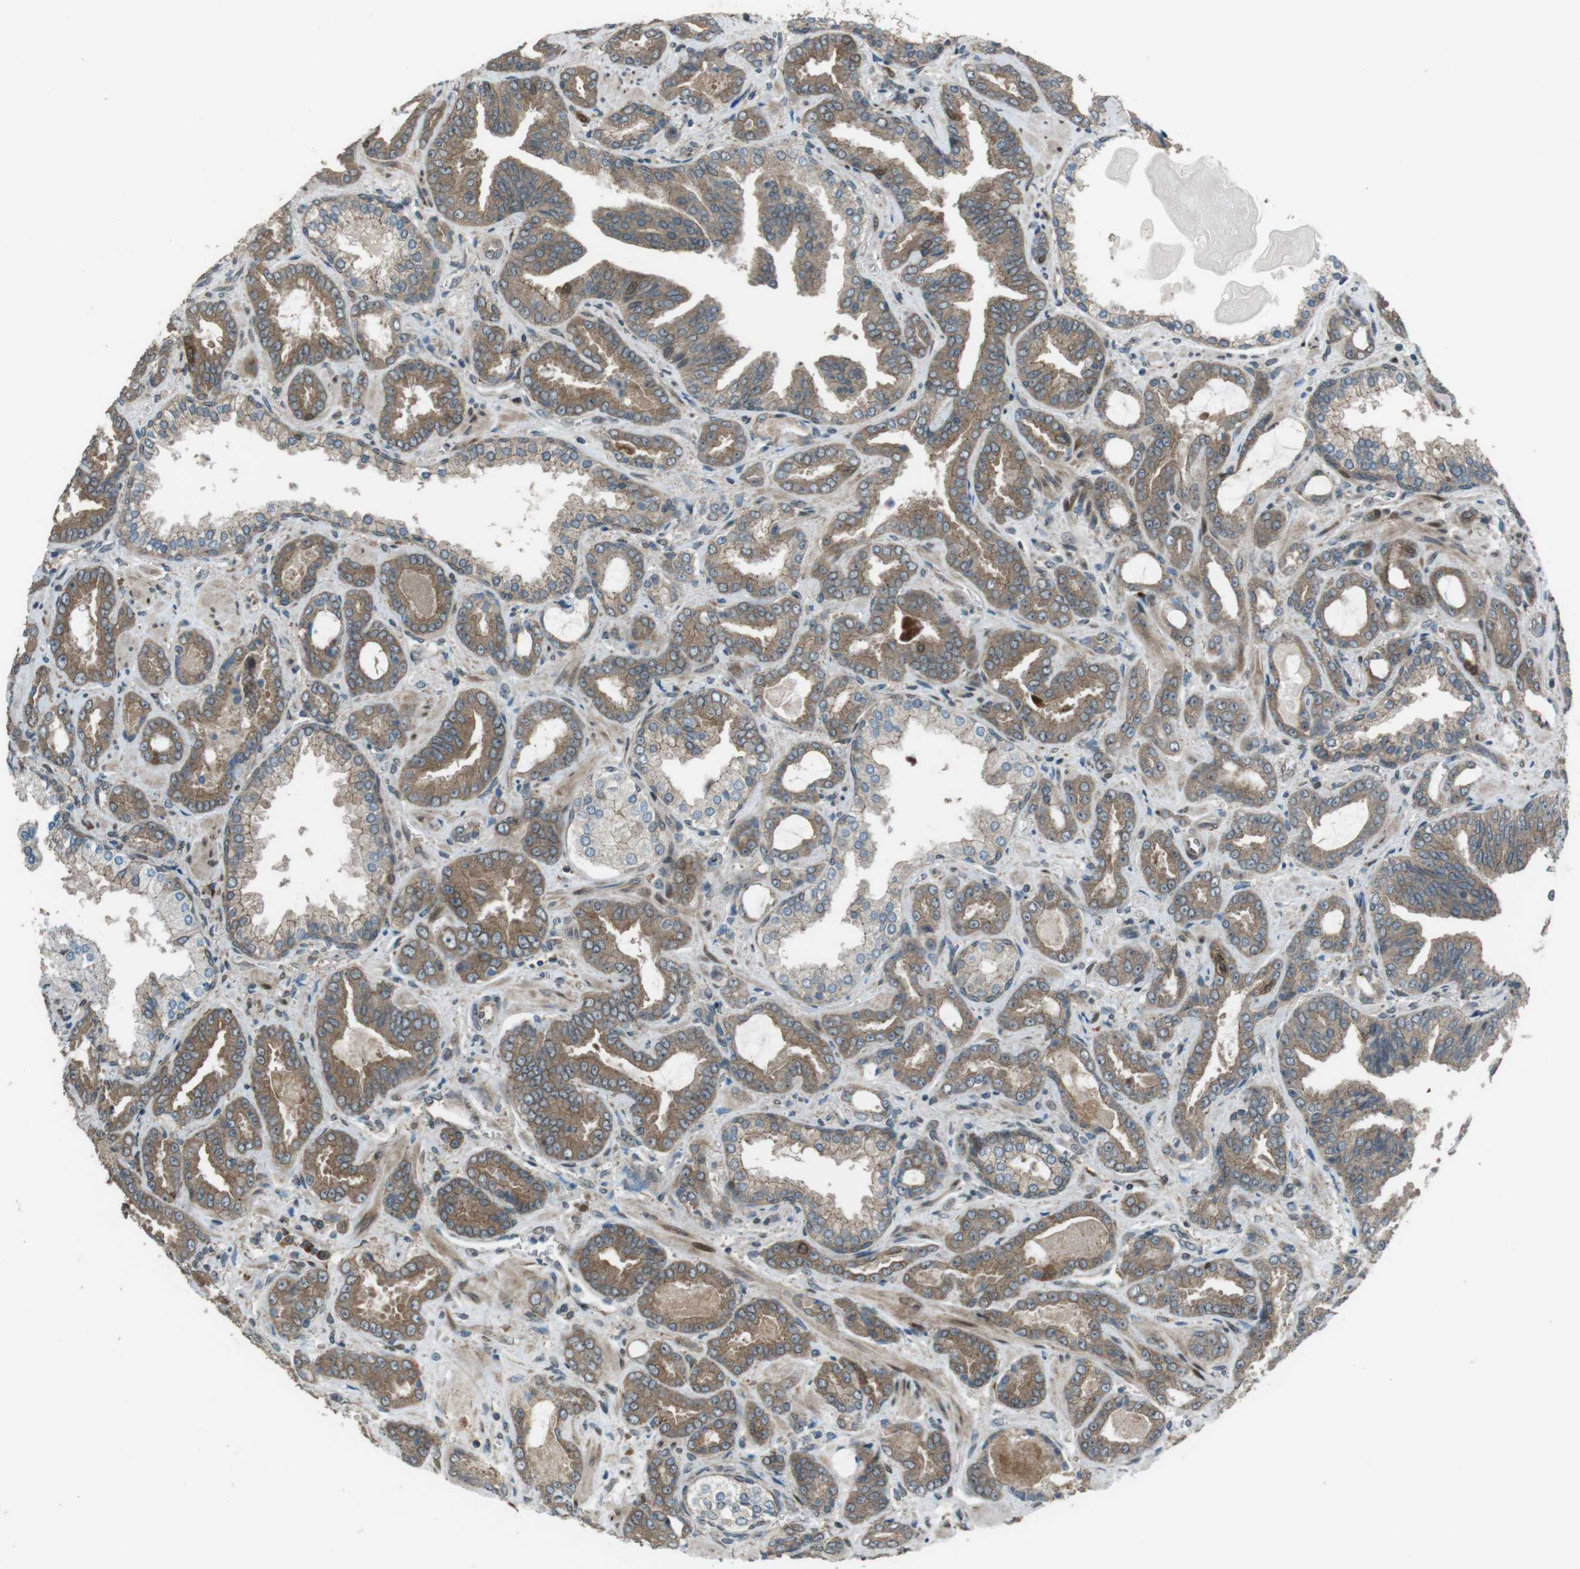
{"staining": {"intensity": "moderate", "quantity": ">75%", "location": "cytoplasmic/membranous"}, "tissue": "prostate cancer", "cell_type": "Tumor cells", "image_type": "cancer", "snomed": [{"axis": "morphology", "description": "Adenocarcinoma, Low grade"}, {"axis": "topography", "description": "Prostate"}], "caption": "Immunohistochemical staining of human prostate low-grade adenocarcinoma reveals moderate cytoplasmic/membranous protein staining in about >75% of tumor cells.", "gene": "ZNF330", "patient": {"sex": "male", "age": 60}}